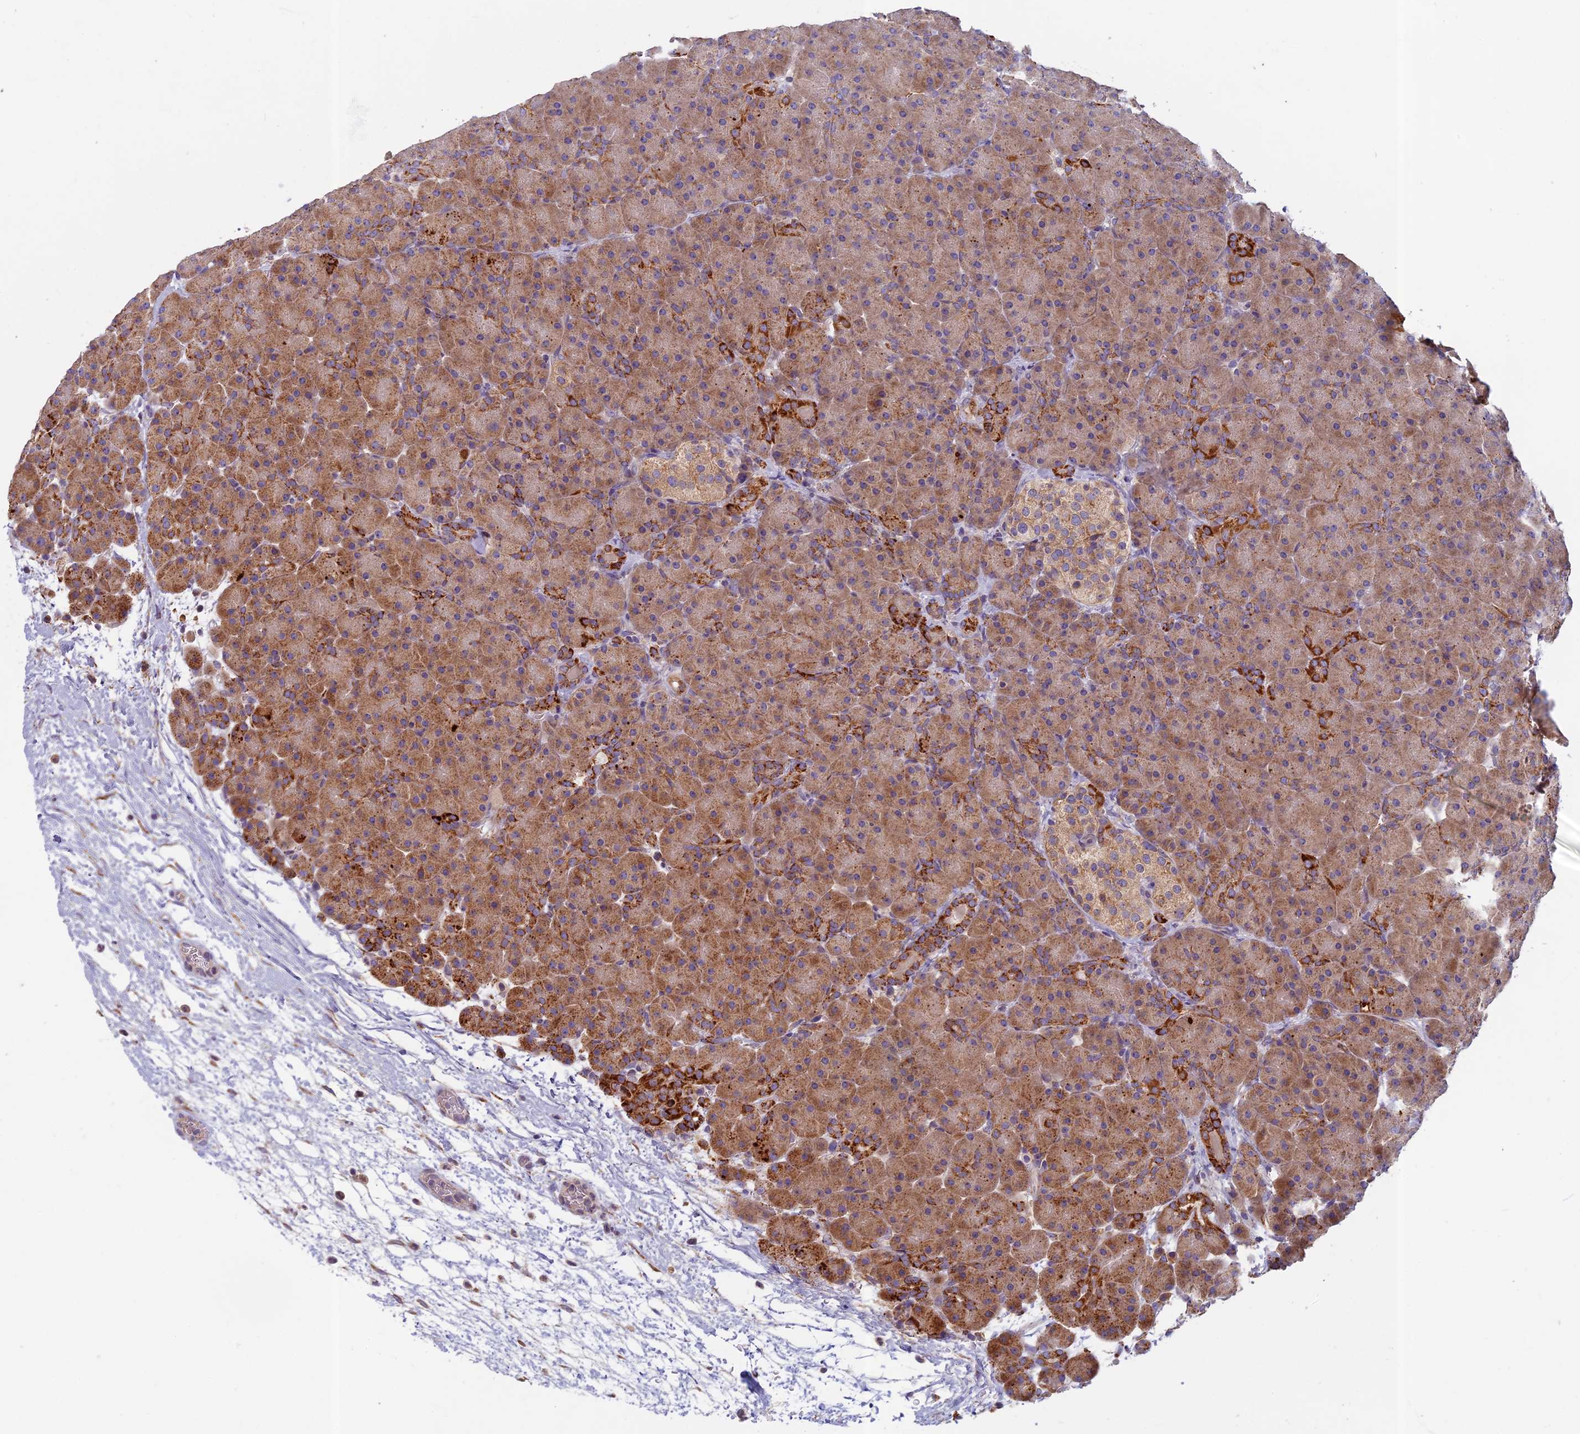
{"staining": {"intensity": "strong", "quantity": ">75%", "location": "cytoplasmic/membranous"}, "tissue": "pancreas", "cell_type": "Exocrine glandular cells", "image_type": "normal", "snomed": [{"axis": "morphology", "description": "Normal tissue, NOS"}, {"axis": "topography", "description": "Pancreas"}], "caption": "Immunohistochemistry histopathology image of unremarkable human pancreas stained for a protein (brown), which demonstrates high levels of strong cytoplasmic/membranous expression in approximately >75% of exocrine glandular cells.", "gene": "SEMA7A", "patient": {"sex": "male", "age": 66}}